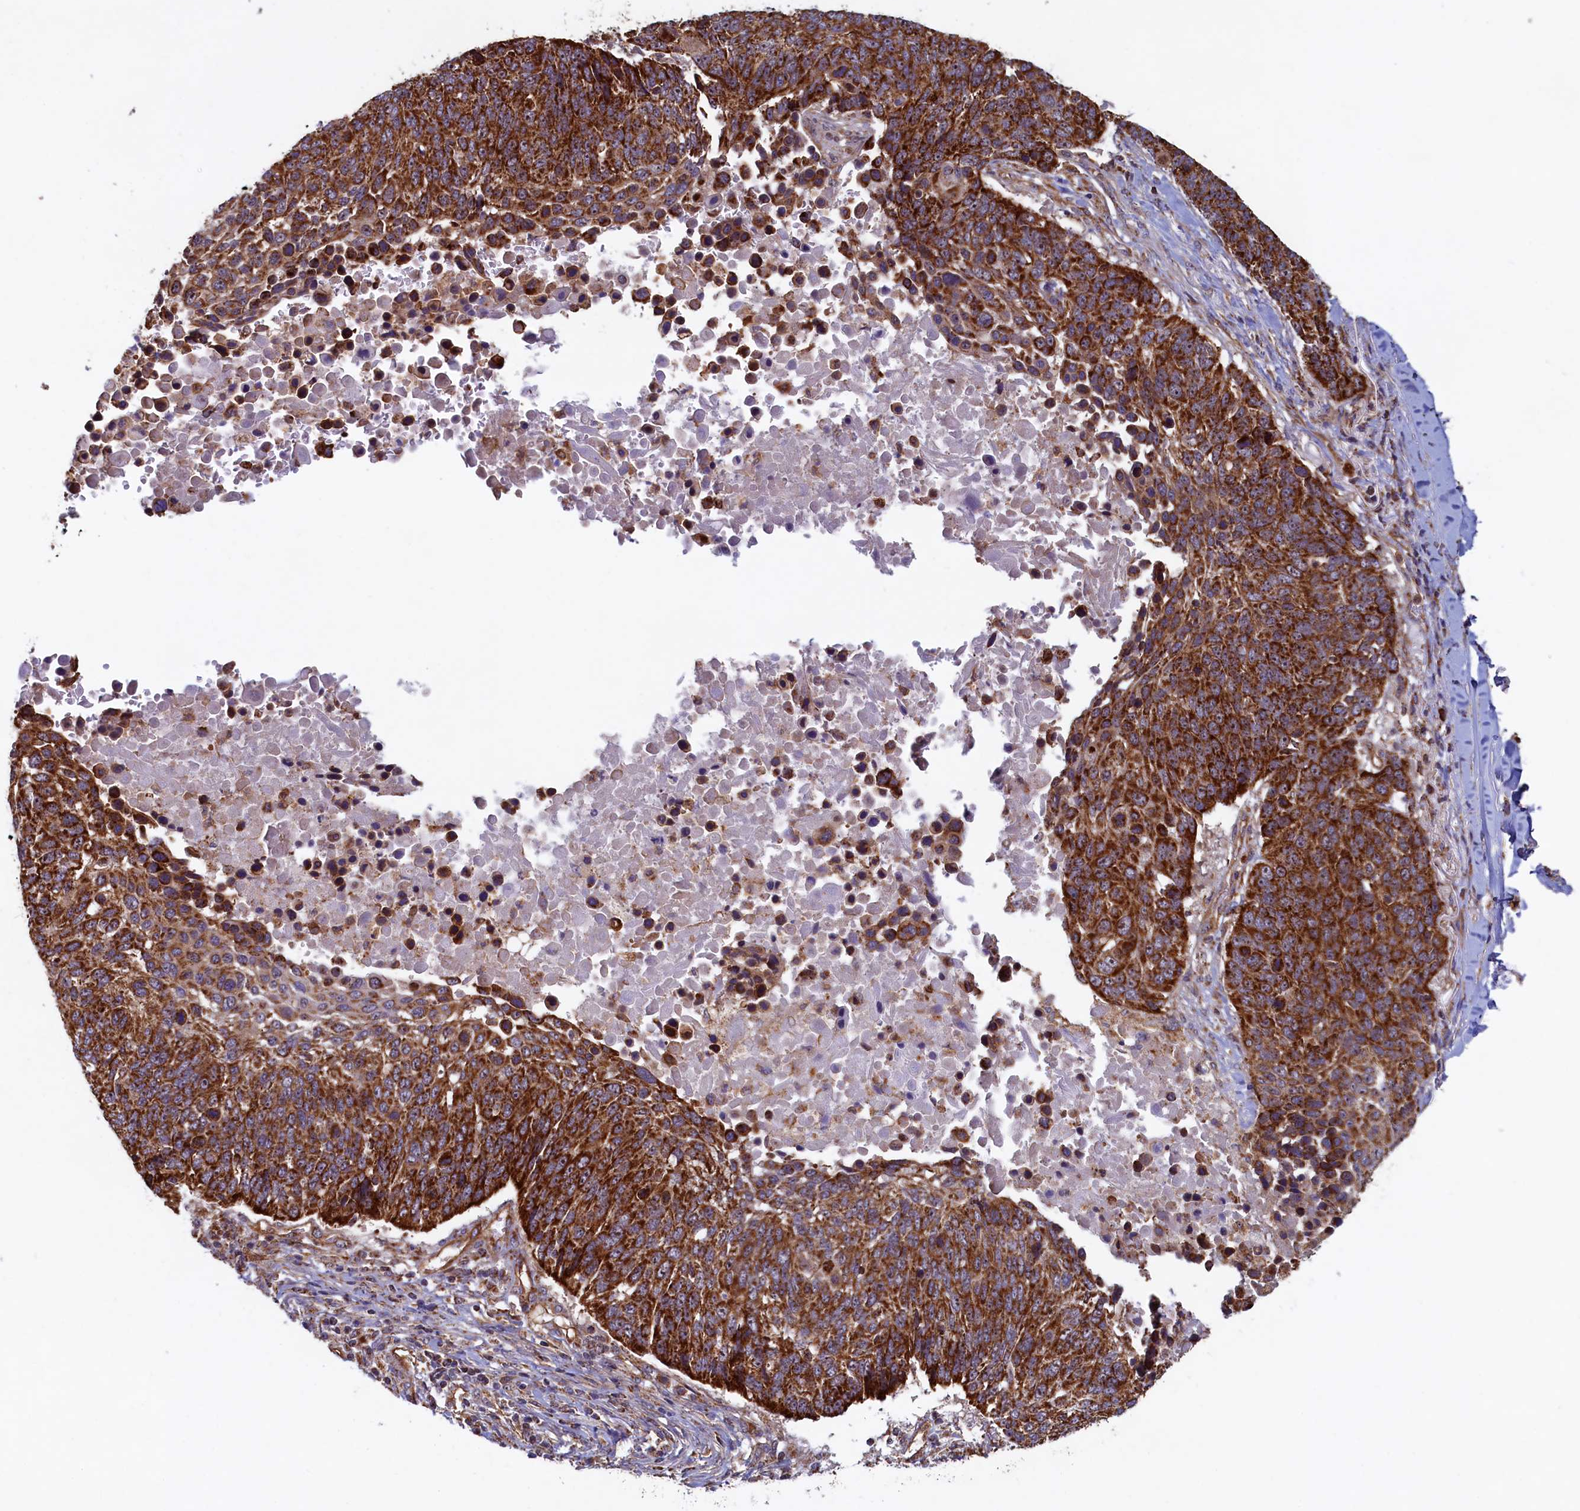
{"staining": {"intensity": "strong", "quantity": ">75%", "location": "cytoplasmic/membranous"}, "tissue": "lung cancer", "cell_type": "Tumor cells", "image_type": "cancer", "snomed": [{"axis": "morphology", "description": "Normal tissue, NOS"}, {"axis": "morphology", "description": "Squamous cell carcinoma, NOS"}, {"axis": "topography", "description": "Lymph node"}, {"axis": "topography", "description": "Lung"}], "caption": "This photomicrograph reveals IHC staining of human lung cancer (squamous cell carcinoma), with high strong cytoplasmic/membranous expression in approximately >75% of tumor cells.", "gene": "UBE3B", "patient": {"sex": "male", "age": 66}}